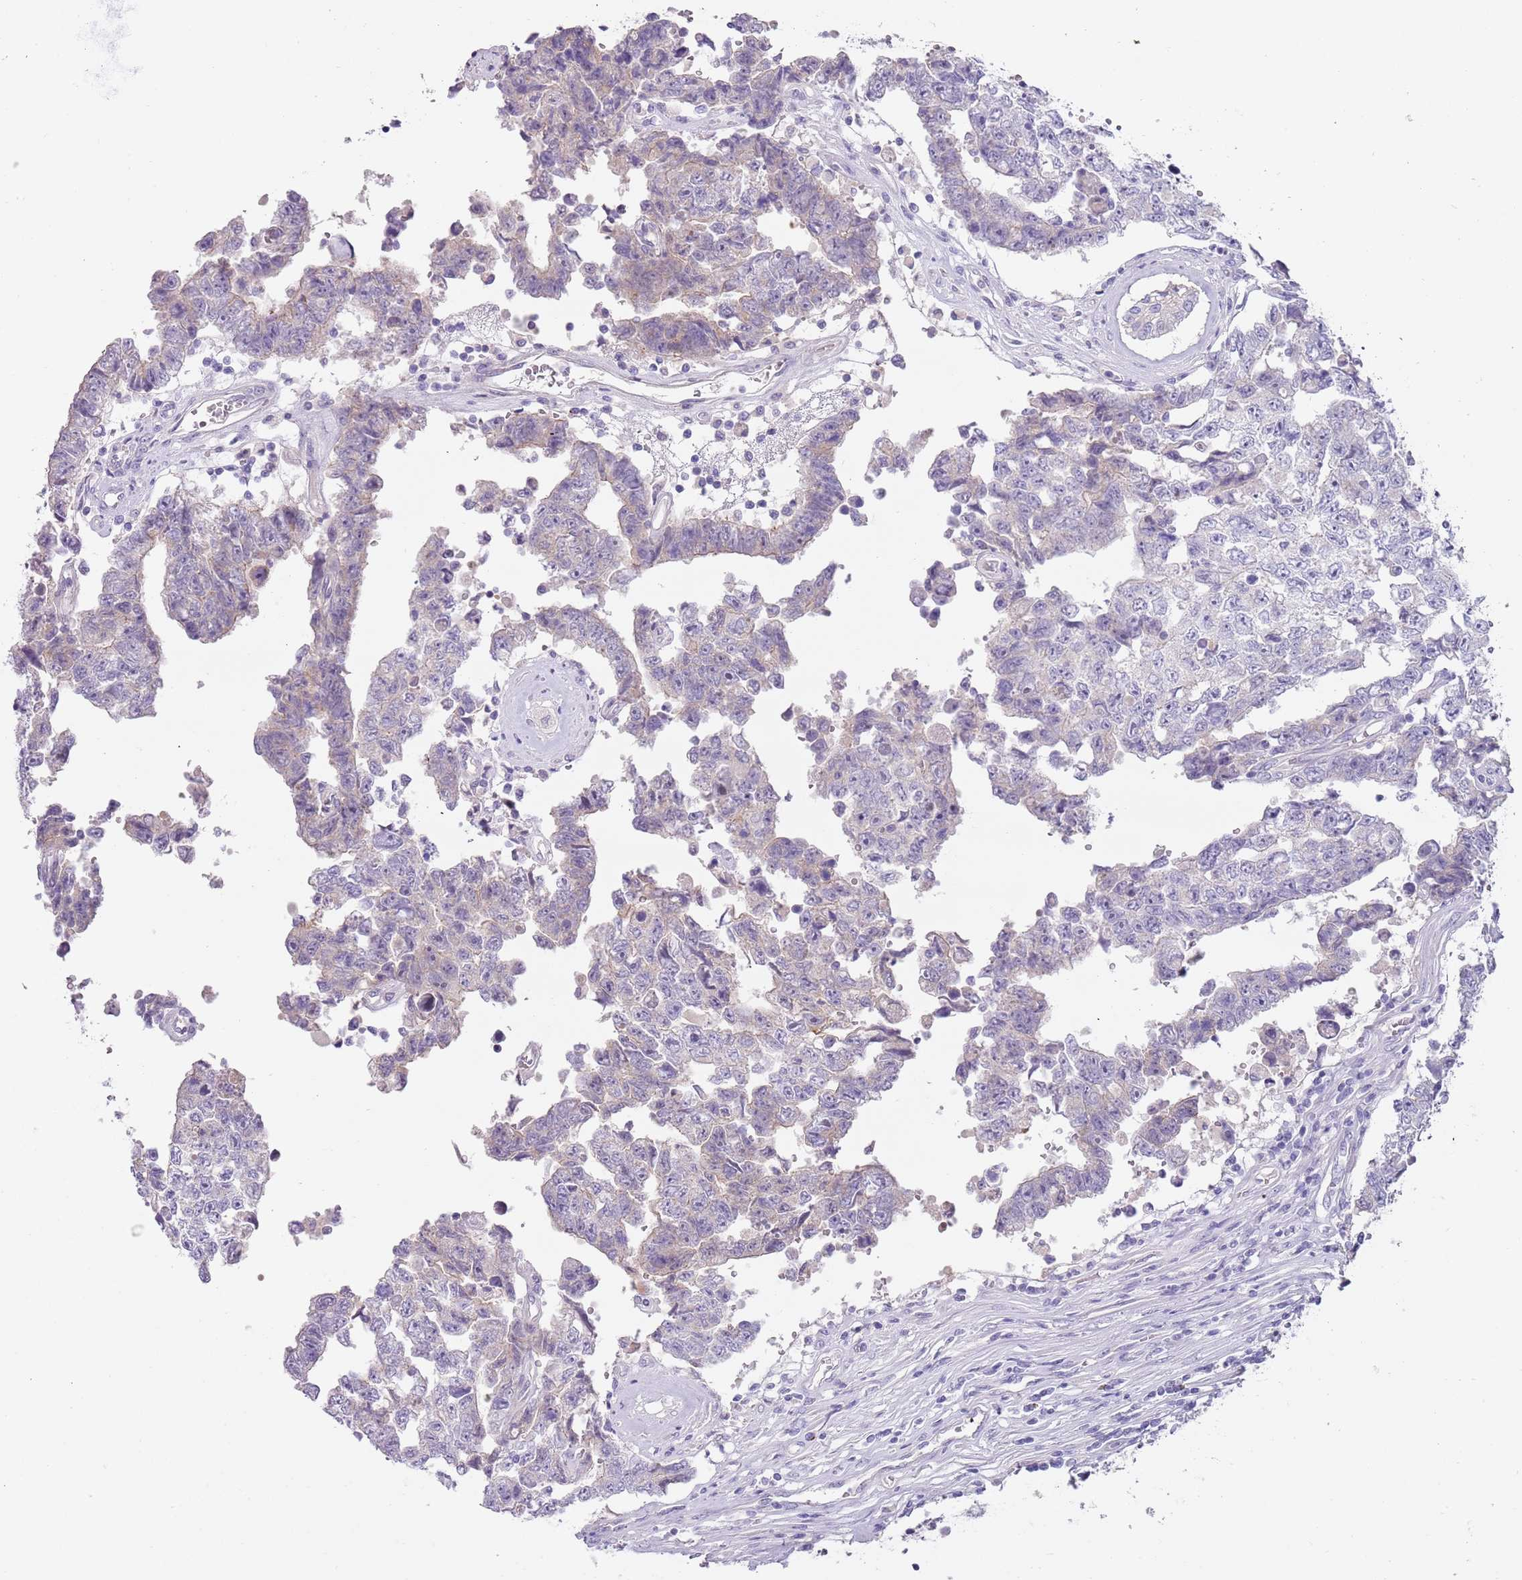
{"staining": {"intensity": "negative", "quantity": "none", "location": "none"}, "tissue": "testis cancer", "cell_type": "Tumor cells", "image_type": "cancer", "snomed": [{"axis": "morphology", "description": "Normal tissue, NOS"}, {"axis": "morphology", "description": "Carcinoma, Embryonal, NOS"}, {"axis": "topography", "description": "Testis"}, {"axis": "topography", "description": "Epididymis"}], "caption": "The photomicrograph displays no significant staining in tumor cells of embryonal carcinoma (testis).", "gene": "C2CD3", "patient": {"sex": "male", "age": 25}}